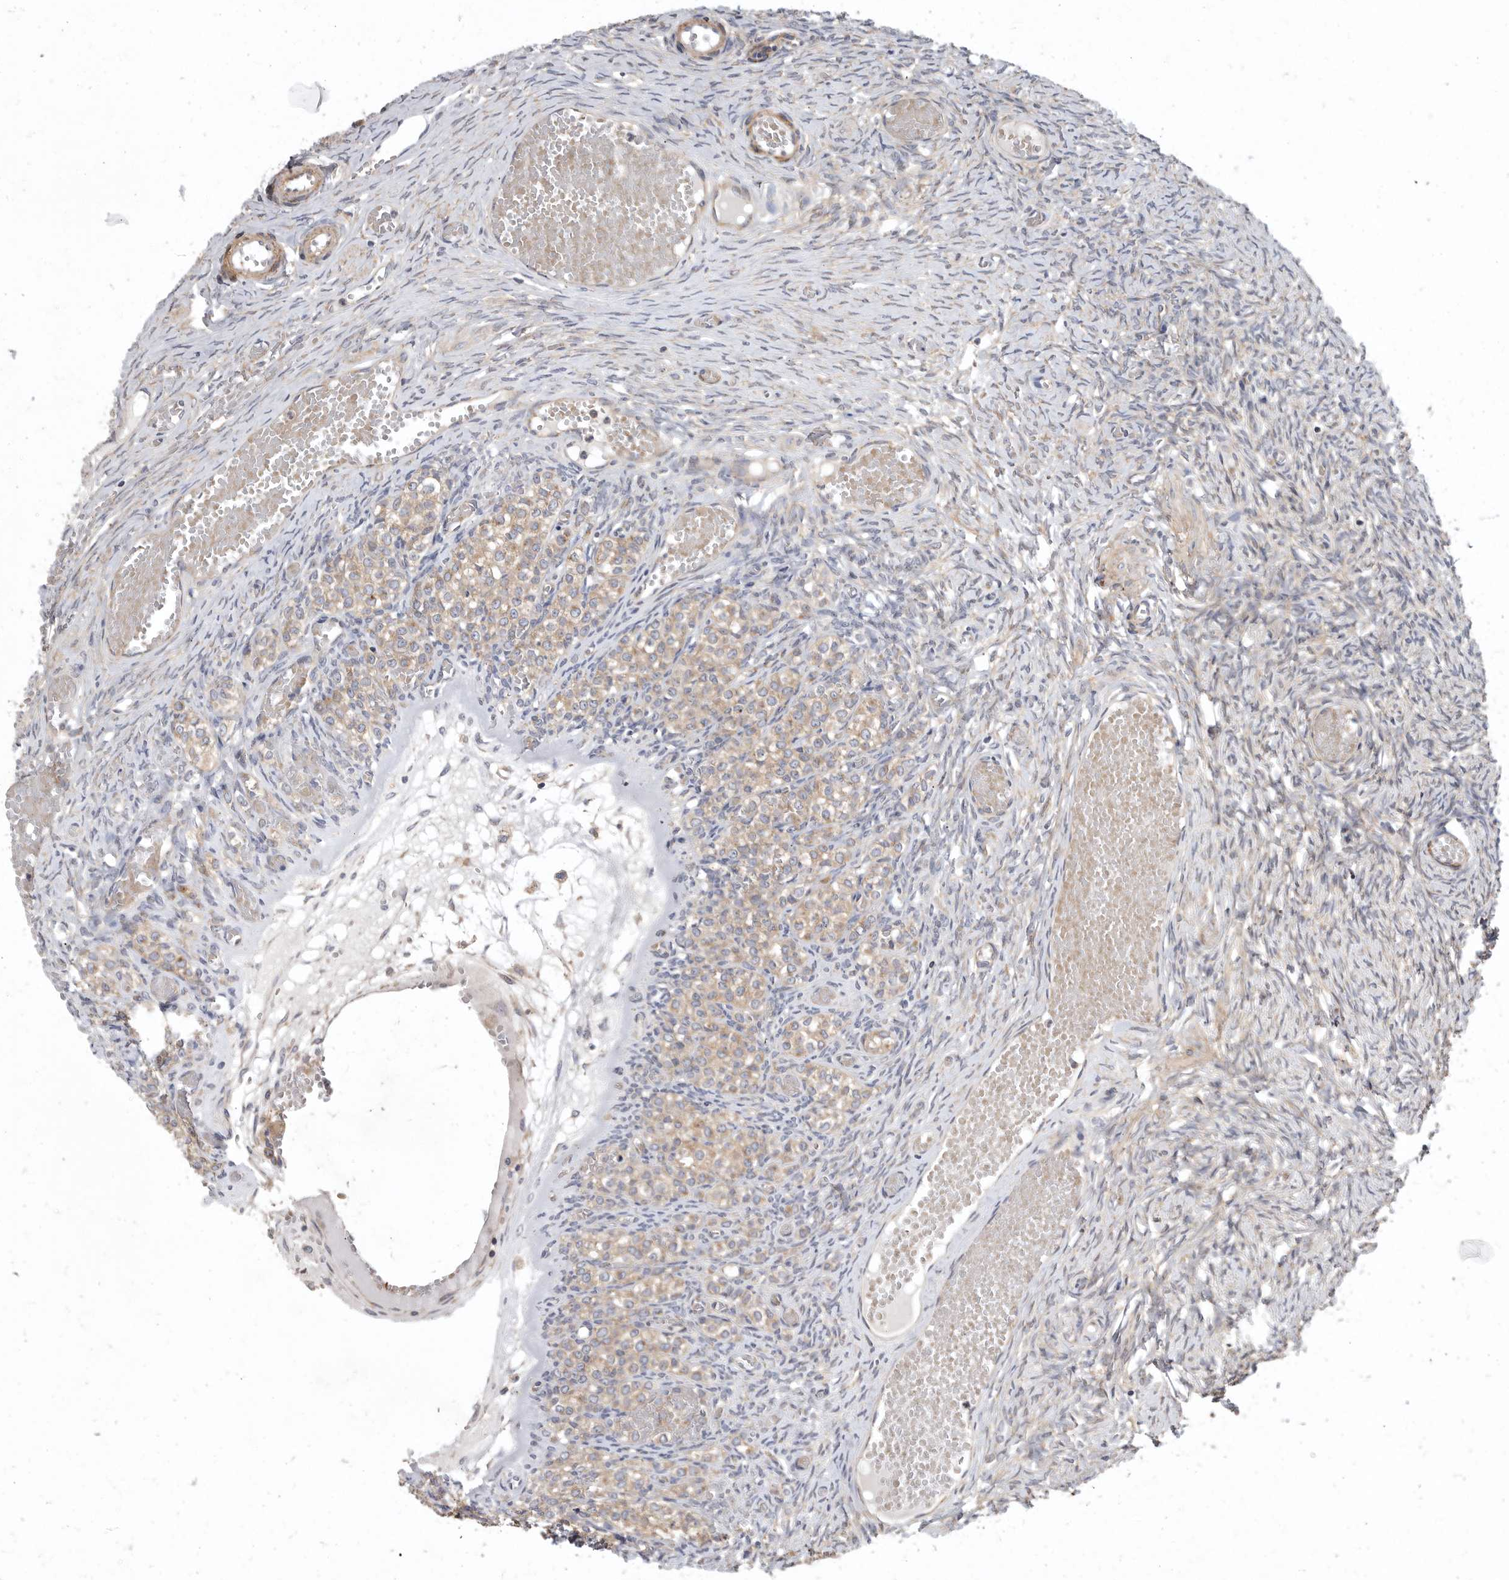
{"staining": {"intensity": "negative", "quantity": "none", "location": "none"}, "tissue": "ovary", "cell_type": "Ovarian stroma cells", "image_type": "normal", "snomed": [{"axis": "morphology", "description": "Adenocarcinoma, NOS"}, {"axis": "topography", "description": "Endometrium"}], "caption": "Ovarian stroma cells show no significant protein positivity in benign ovary. (DAB immunohistochemistry with hematoxylin counter stain).", "gene": "OXR1", "patient": {"sex": "female", "age": 32}}